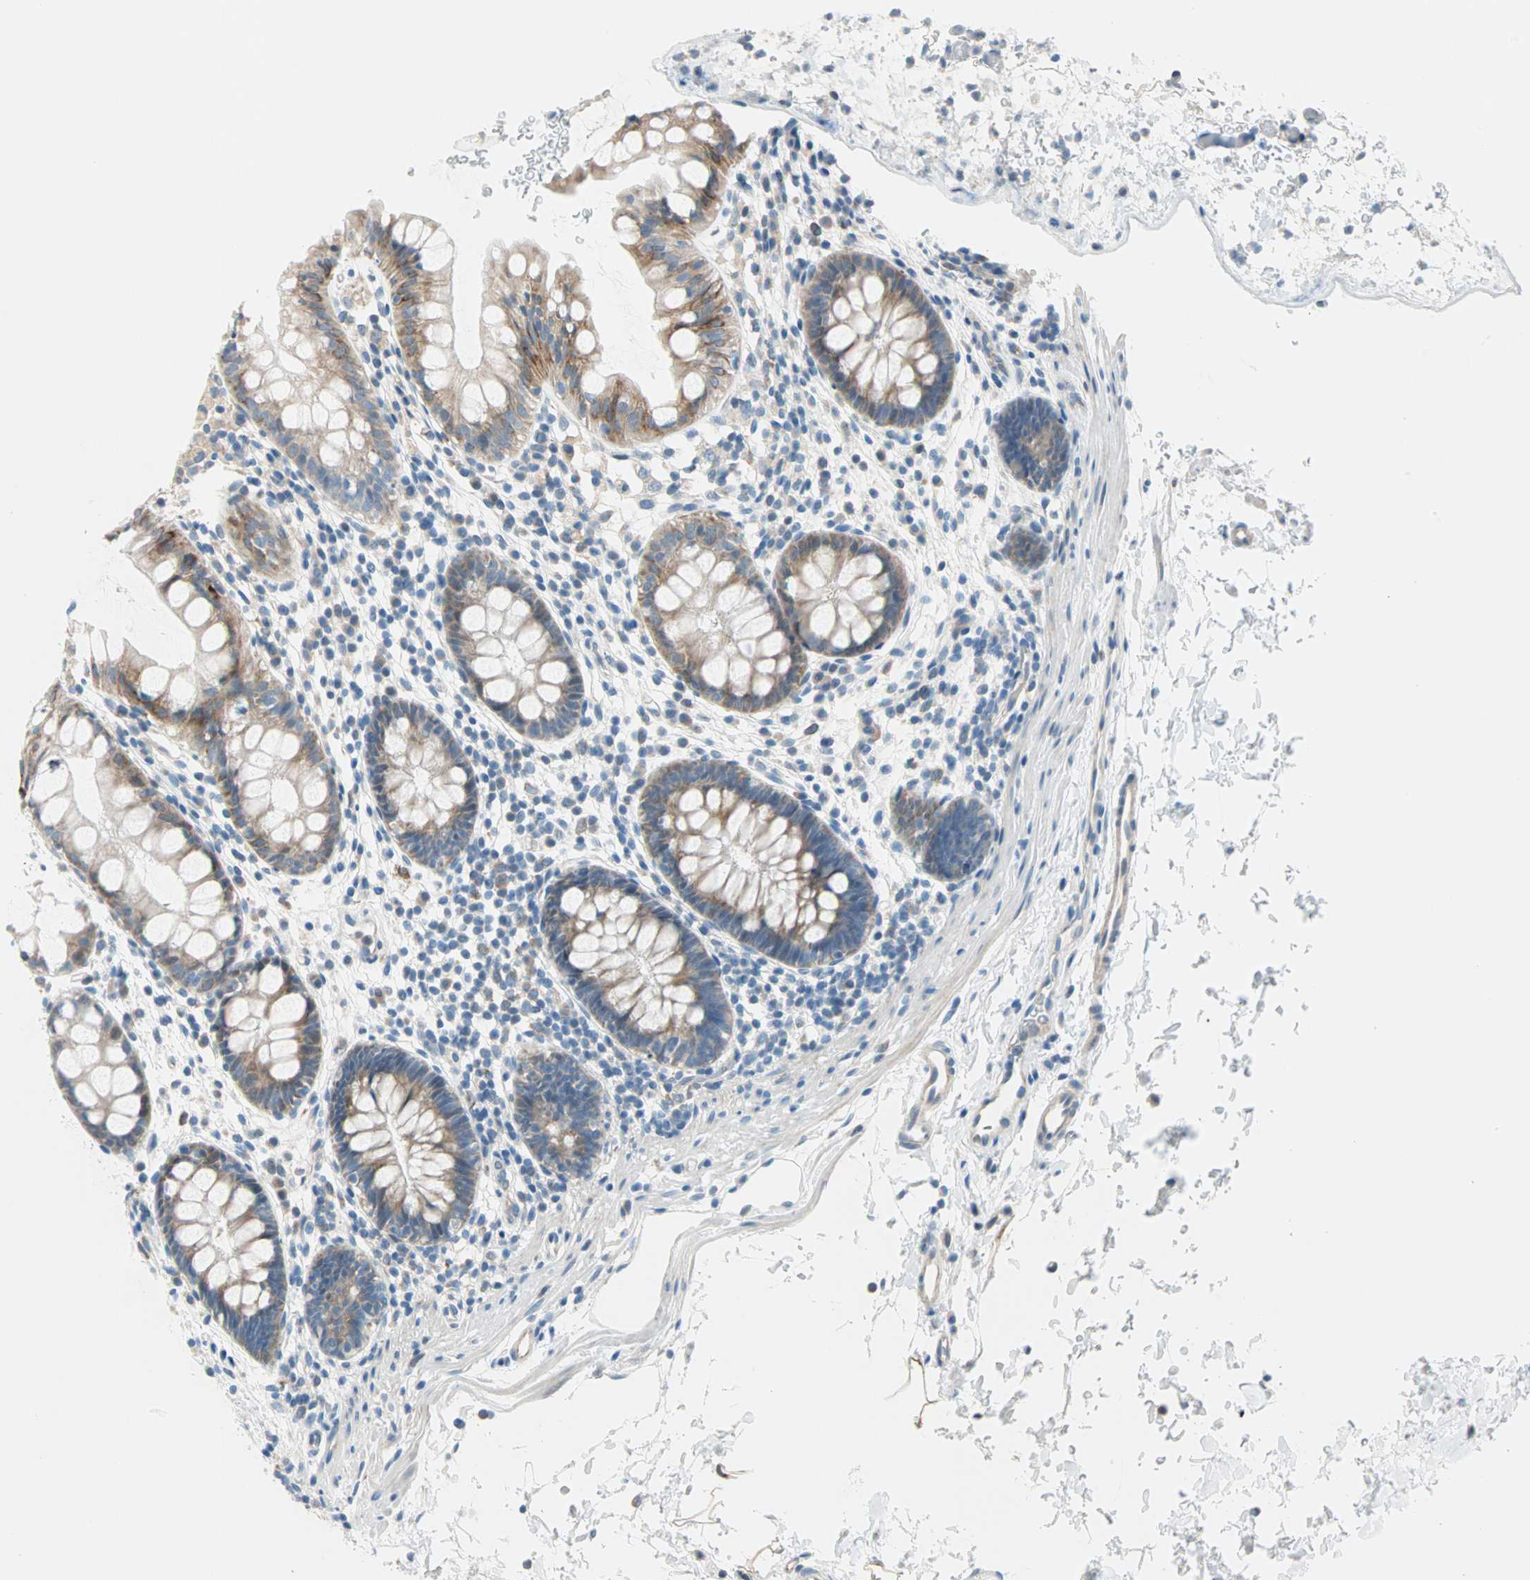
{"staining": {"intensity": "moderate", "quantity": ">75%", "location": "cytoplasmic/membranous"}, "tissue": "rectum", "cell_type": "Glandular cells", "image_type": "normal", "snomed": [{"axis": "morphology", "description": "Normal tissue, NOS"}, {"axis": "topography", "description": "Rectum"}], "caption": "A high-resolution photomicrograph shows IHC staining of benign rectum, which displays moderate cytoplasmic/membranous expression in about >75% of glandular cells.", "gene": "TMEM163", "patient": {"sex": "female", "age": 24}}